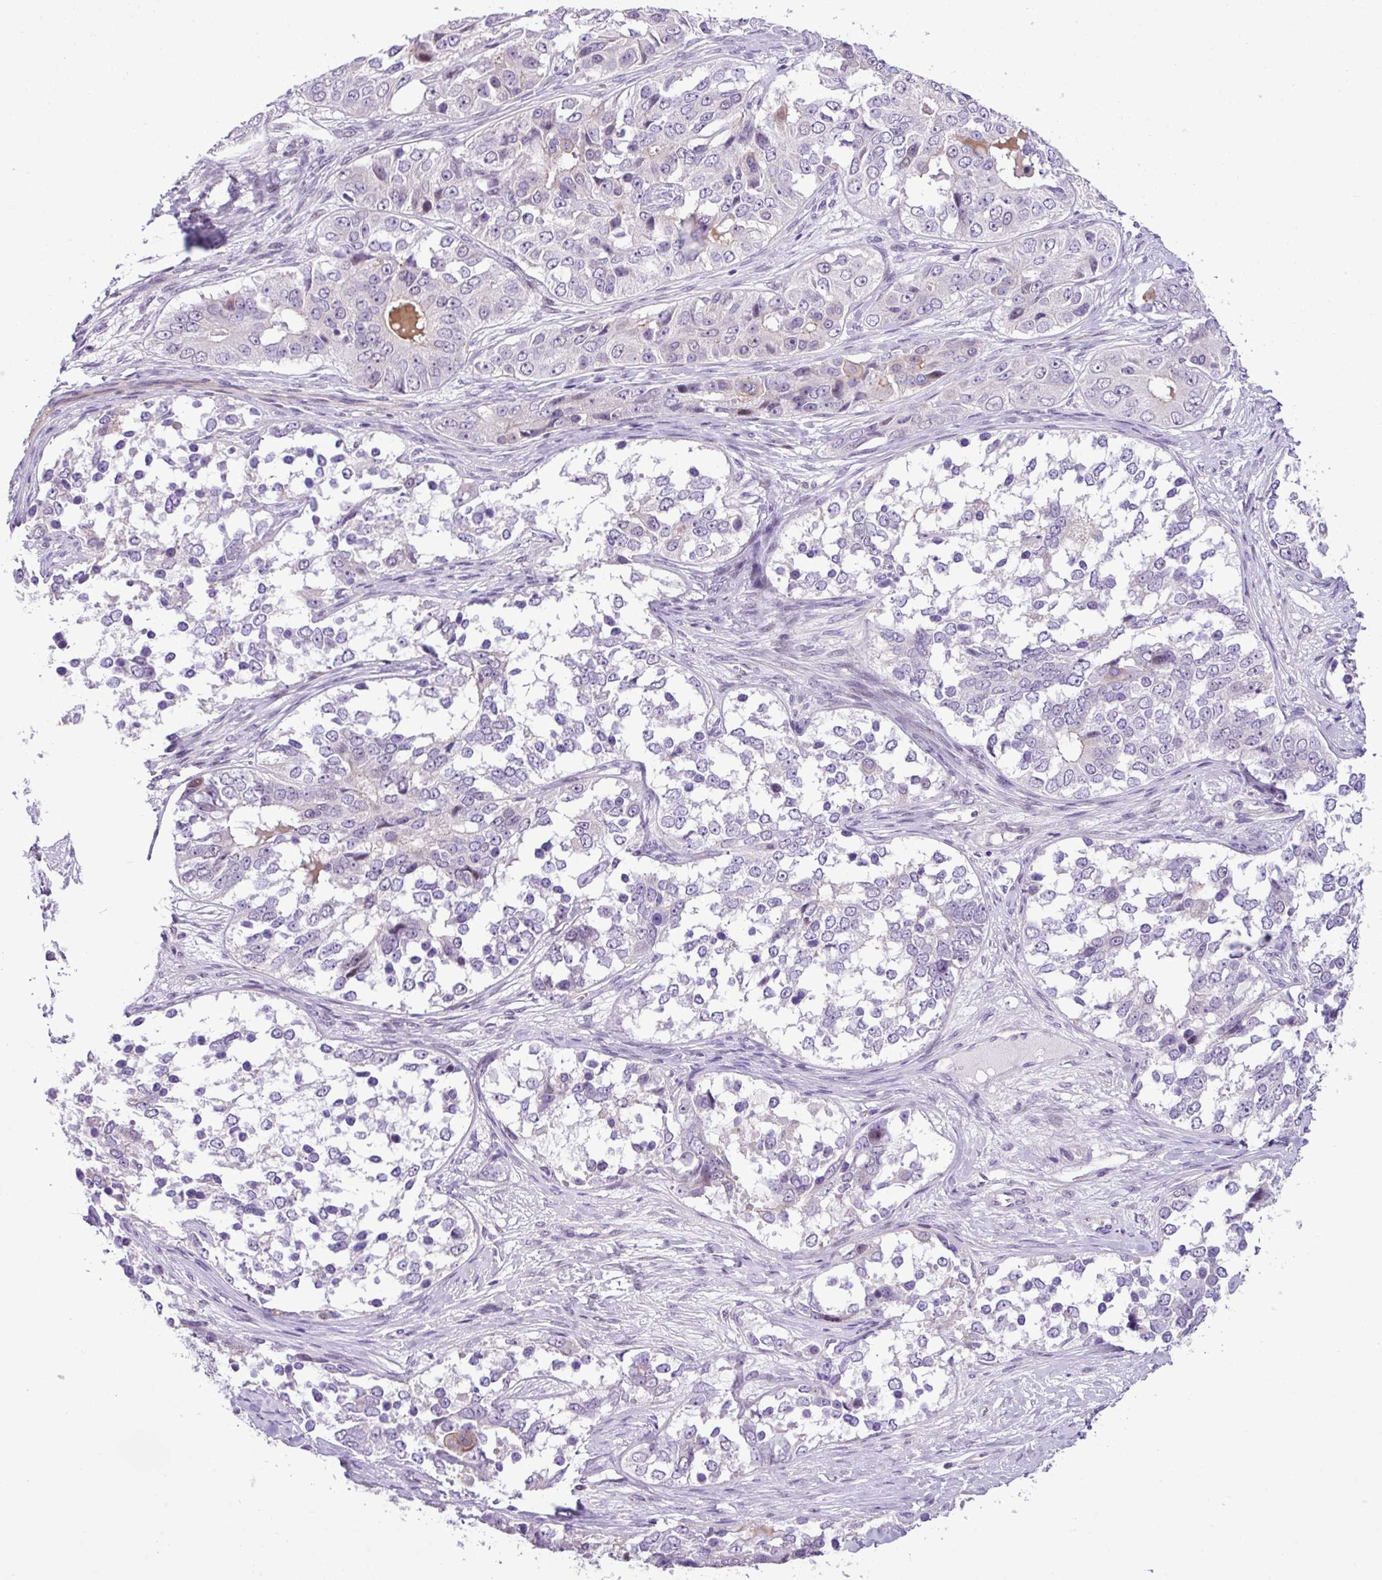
{"staining": {"intensity": "negative", "quantity": "none", "location": "none"}, "tissue": "ovarian cancer", "cell_type": "Tumor cells", "image_type": "cancer", "snomed": [{"axis": "morphology", "description": "Carcinoma, endometroid"}, {"axis": "topography", "description": "Ovary"}], "caption": "Endometroid carcinoma (ovarian) was stained to show a protein in brown. There is no significant staining in tumor cells. (Immunohistochemistry, brightfield microscopy, high magnification).", "gene": "YLPM1", "patient": {"sex": "female", "age": 51}}